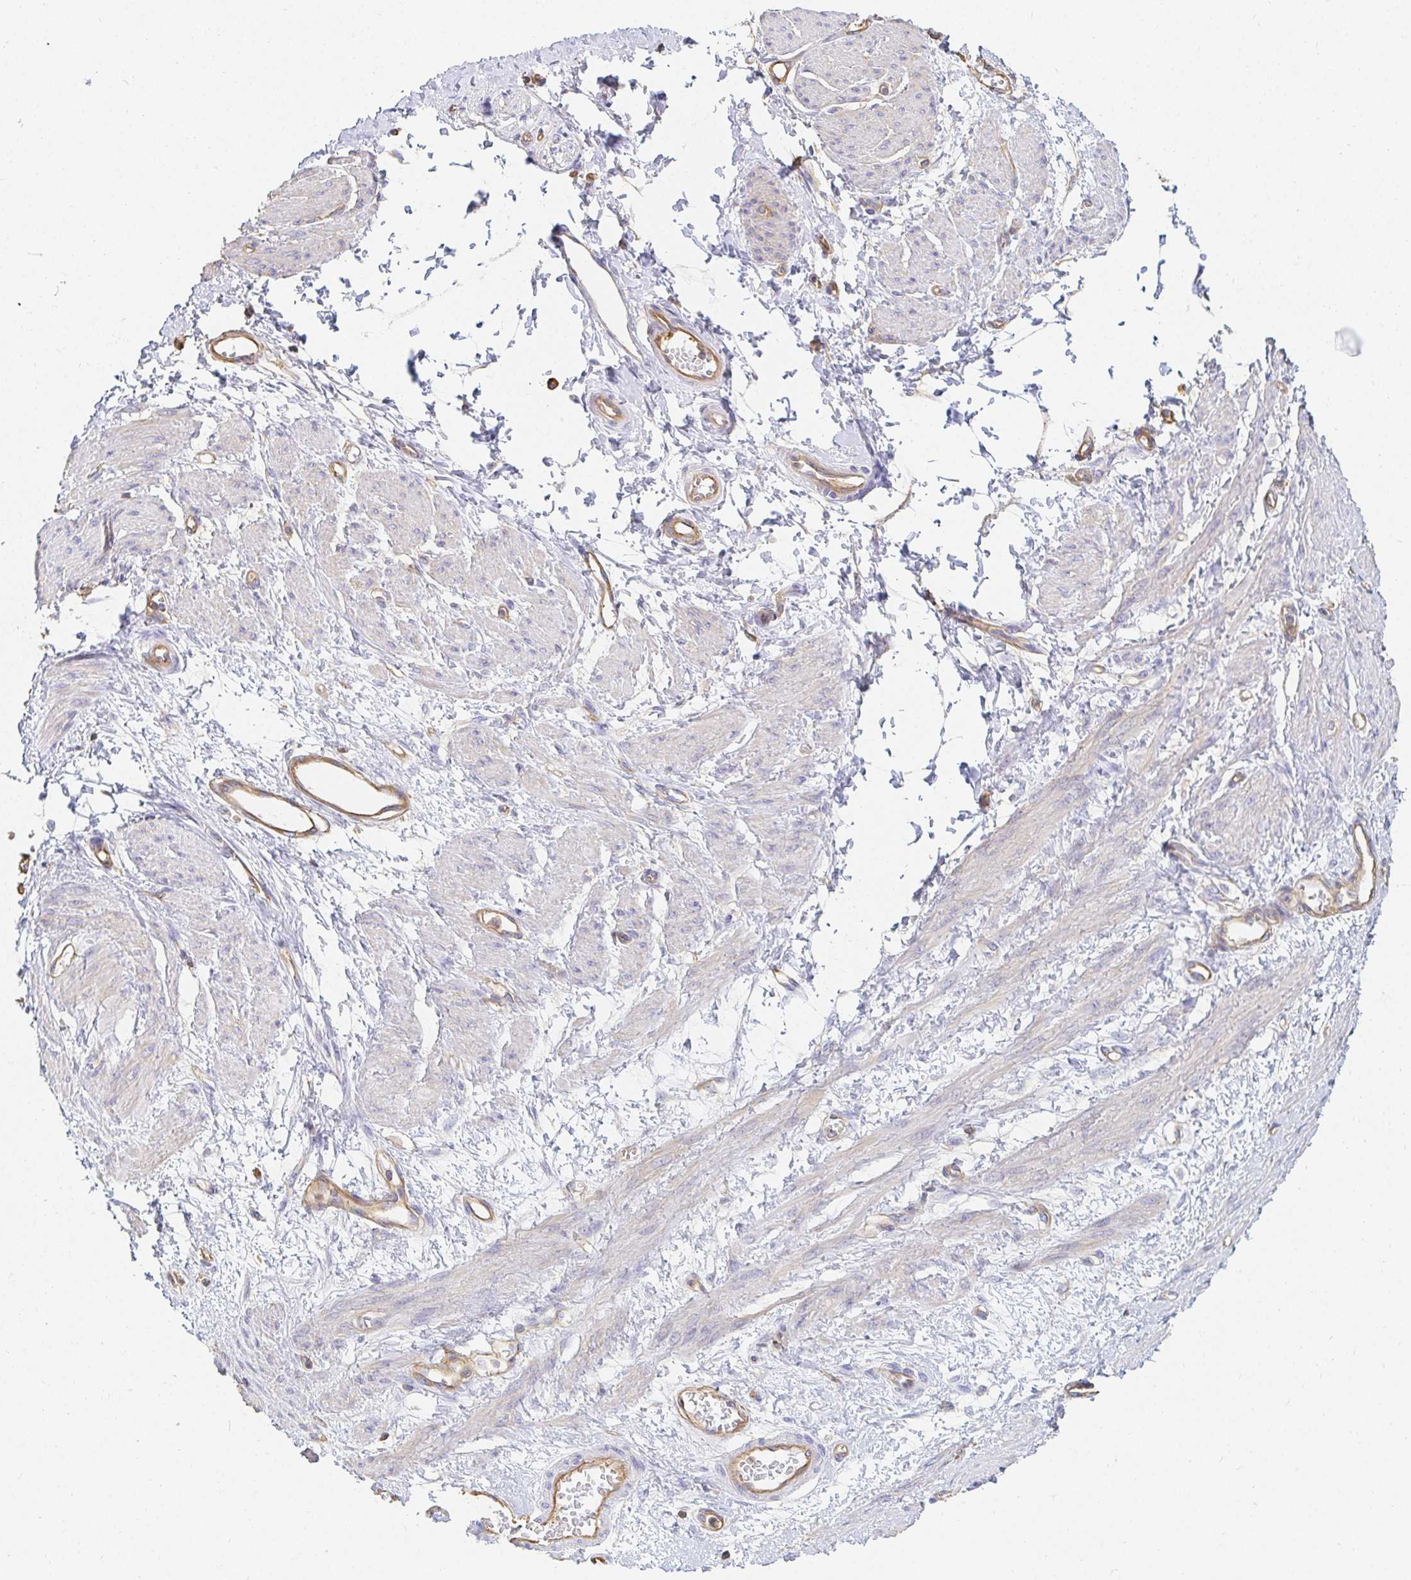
{"staining": {"intensity": "negative", "quantity": "none", "location": "none"}, "tissue": "smooth muscle", "cell_type": "Smooth muscle cells", "image_type": "normal", "snomed": [{"axis": "morphology", "description": "Normal tissue, NOS"}, {"axis": "topography", "description": "Smooth muscle"}, {"axis": "topography", "description": "Uterus"}], "caption": "A high-resolution image shows immunohistochemistry (IHC) staining of benign smooth muscle, which reveals no significant staining in smooth muscle cells. Brightfield microscopy of immunohistochemistry (IHC) stained with DAB (brown) and hematoxylin (blue), captured at high magnification.", "gene": "TSPAN19", "patient": {"sex": "female", "age": 39}}